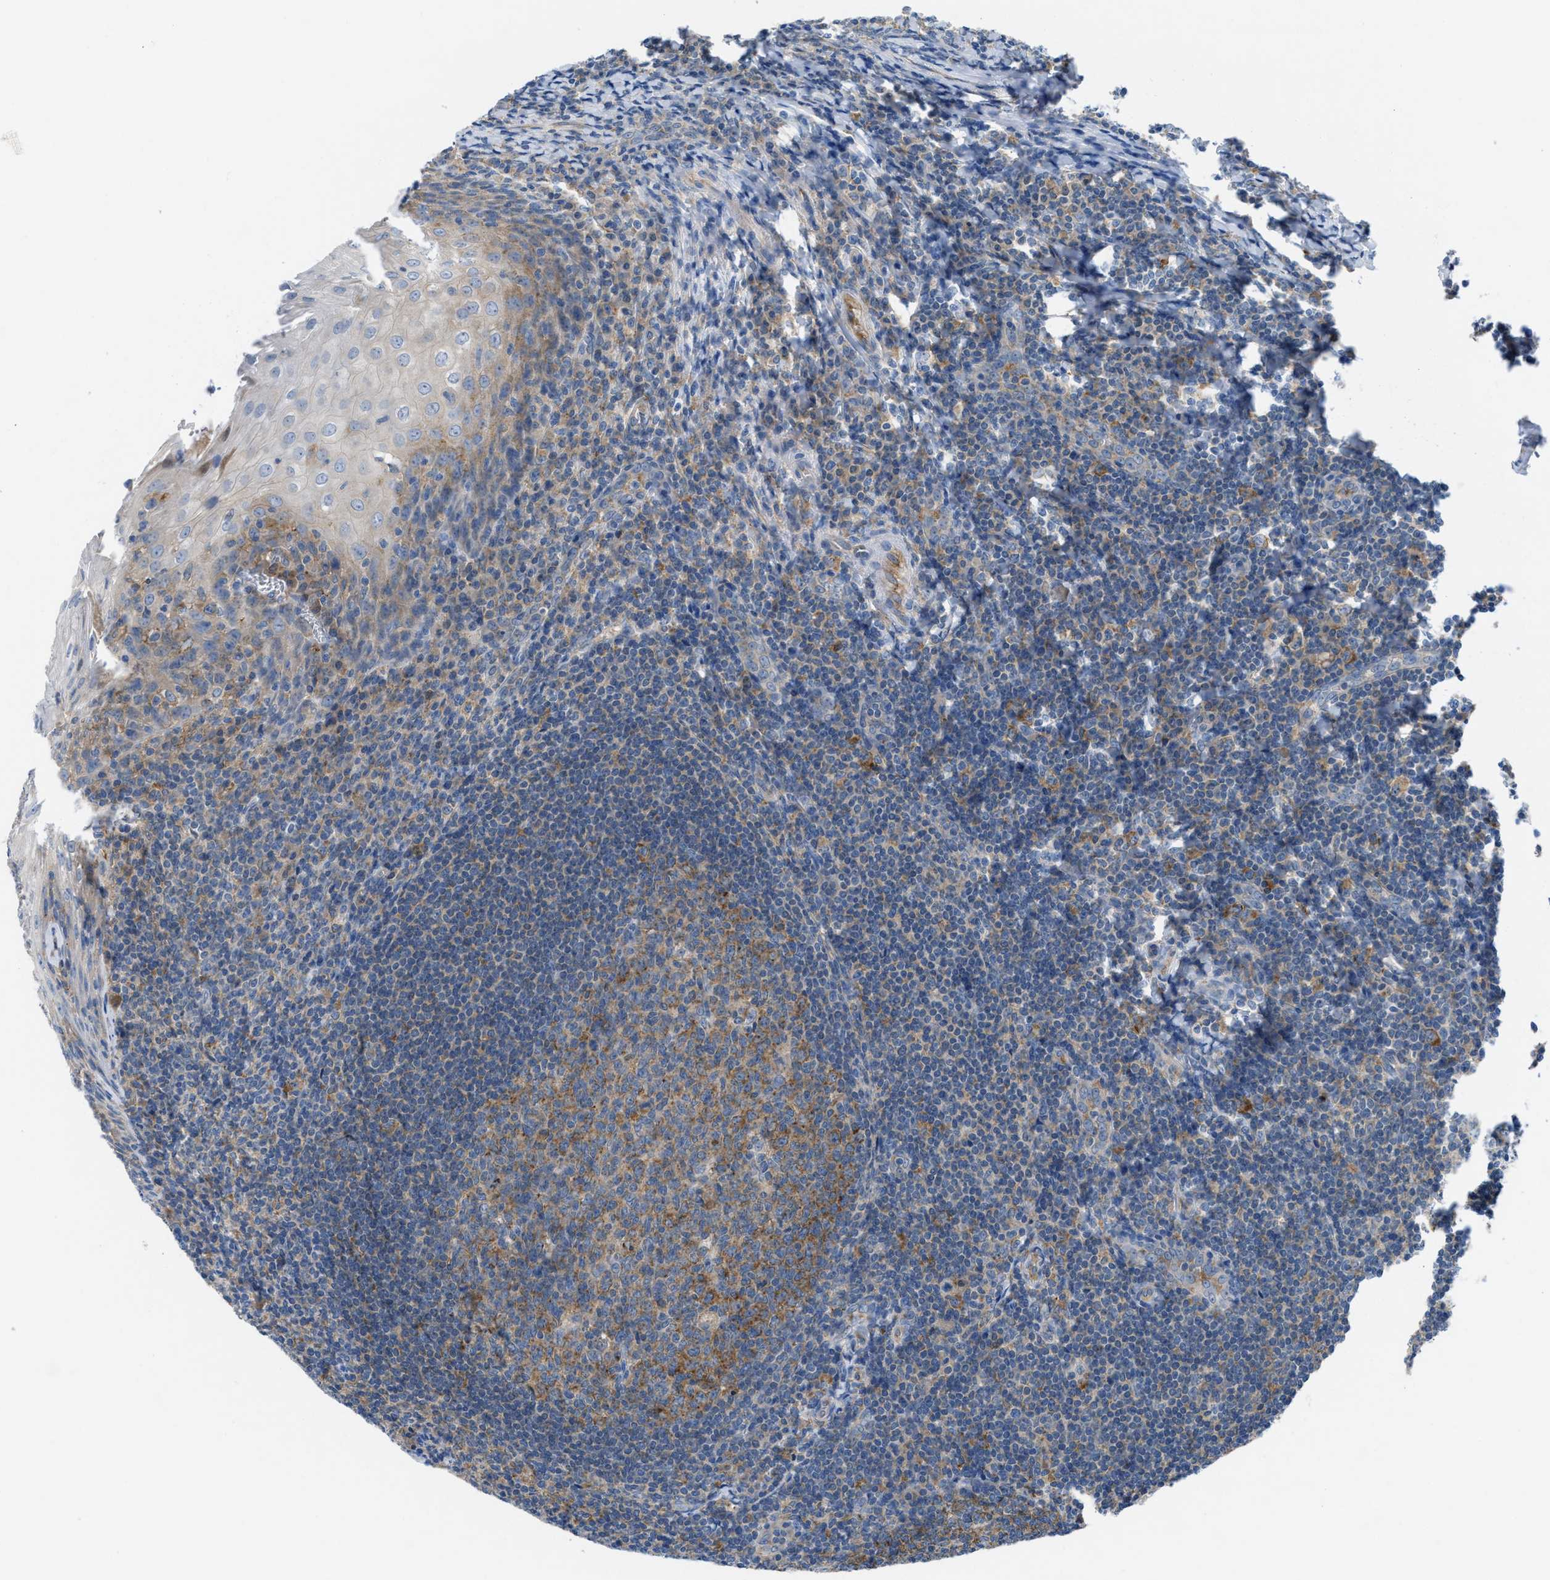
{"staining": {"intensity": "moderate", "quantity": "25%-75%", "location": "cytoplasmic/membranous"}, "tissue": "tonsil", "cell_type": "Germinal center cells", "image_type": "normal", "snomed": [{"axis": "morphology", "description": "Normal tissue, NOS"}, {"axis": "topography", "description": "Tonsil"}], "caption": "Immunohistochemistry (DAB) staining of benign tonsil reveals moderate cytoplasmic/membranous protein positivity in approximately 25%-75% of germinal center cells.", "gene": "BNC2", "patient": {"sex": "male", "age": 37}}